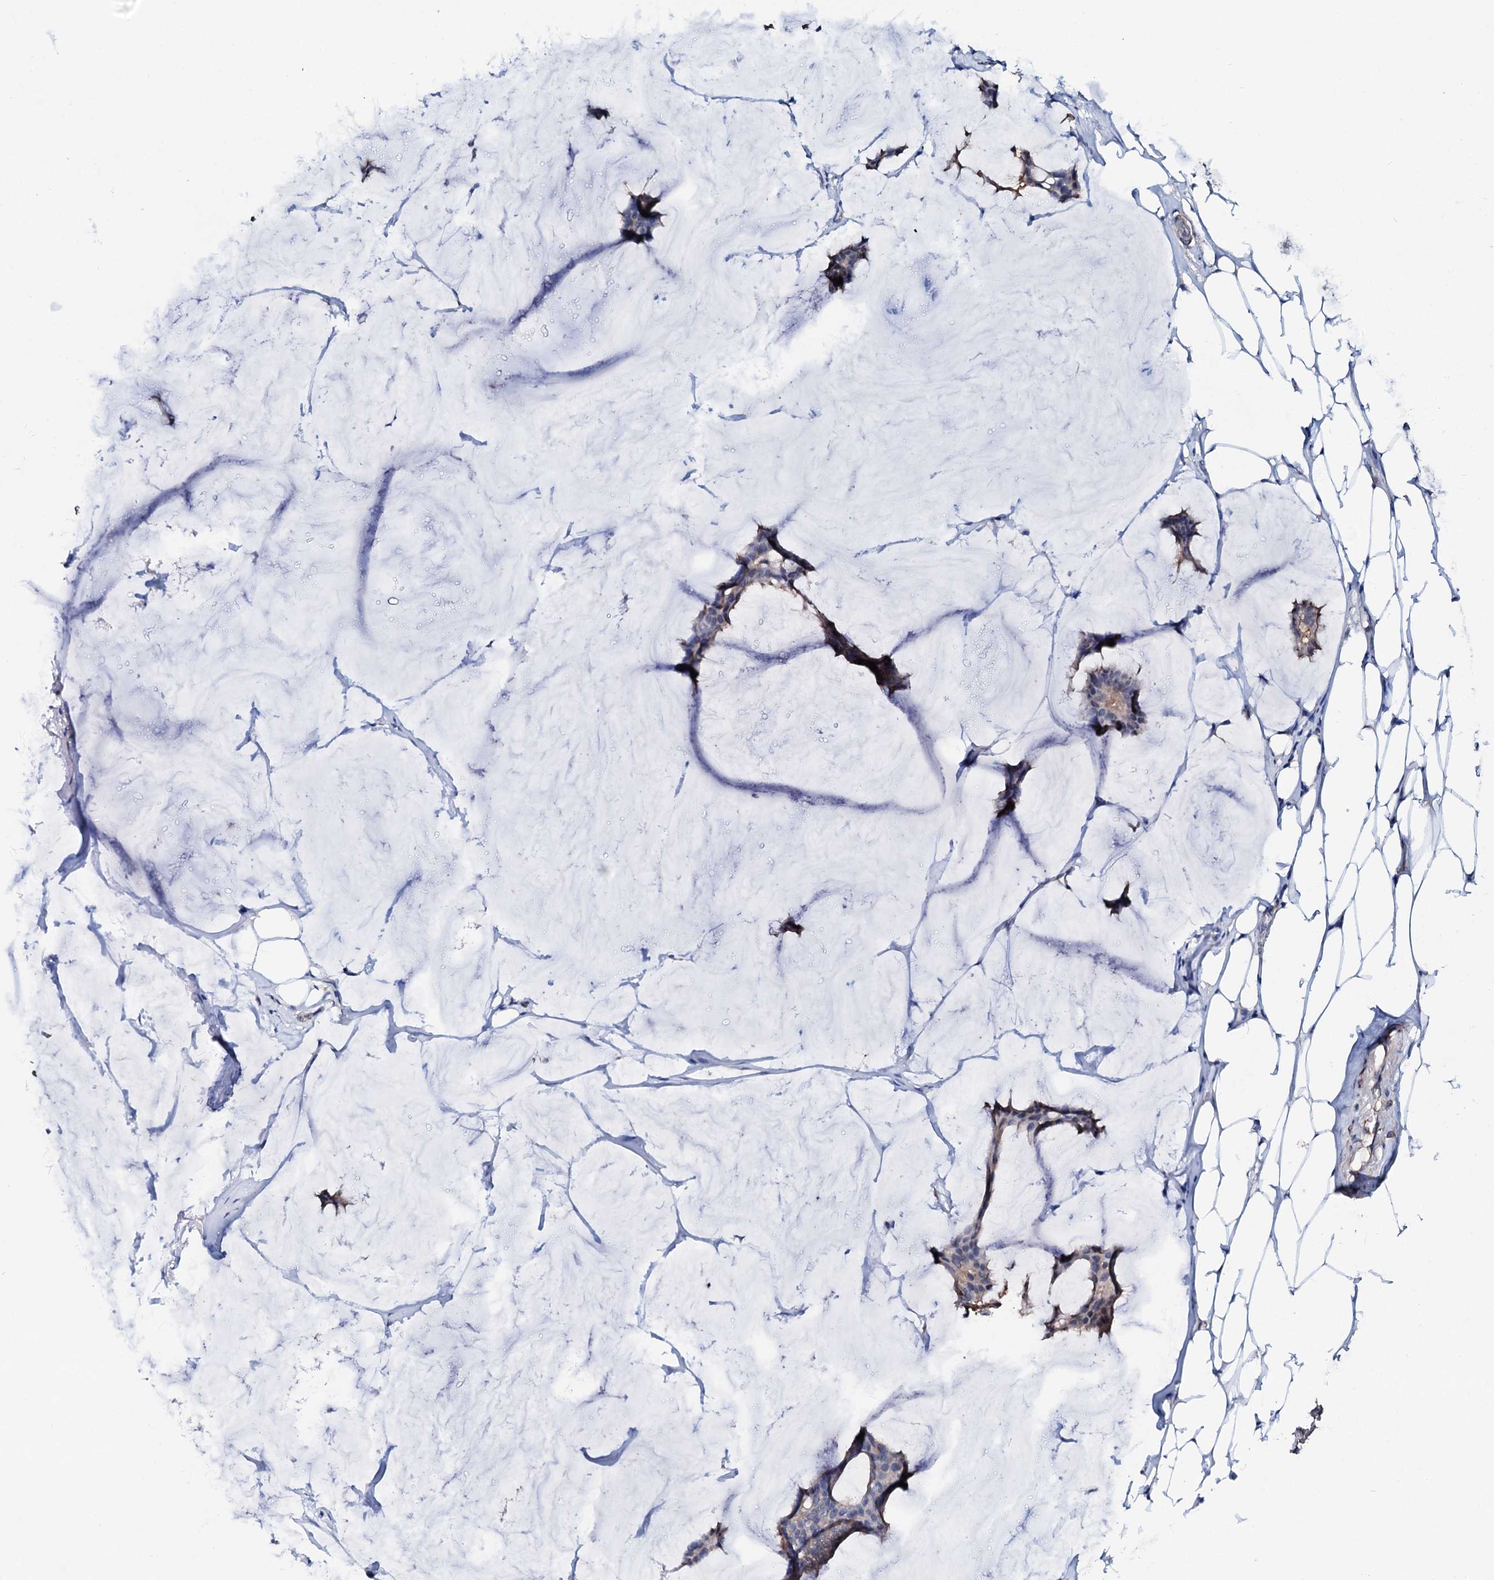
{"staining": {"intensity": "negative", "quantity": "none", "location": "none"}, "tissue": "breast cancer", "cell_type": "Tumor cells", "image_type": "cancer", "snomed": [{"axis": "morphology", "description": "Duct carcinoma"}, {"axis": "topography", "description": "Breast"}], "caption": "IHC of human breast cancer demonstrates no expression in tumor cells. Brightfield microscopy of IHC stained with DAB (3,3'-diaminobenzidine) (brown) and hematoxylin (blue), captured at high magnification.", "gene": "CSN2", "patient": {"sex": "female", "age": 93}}